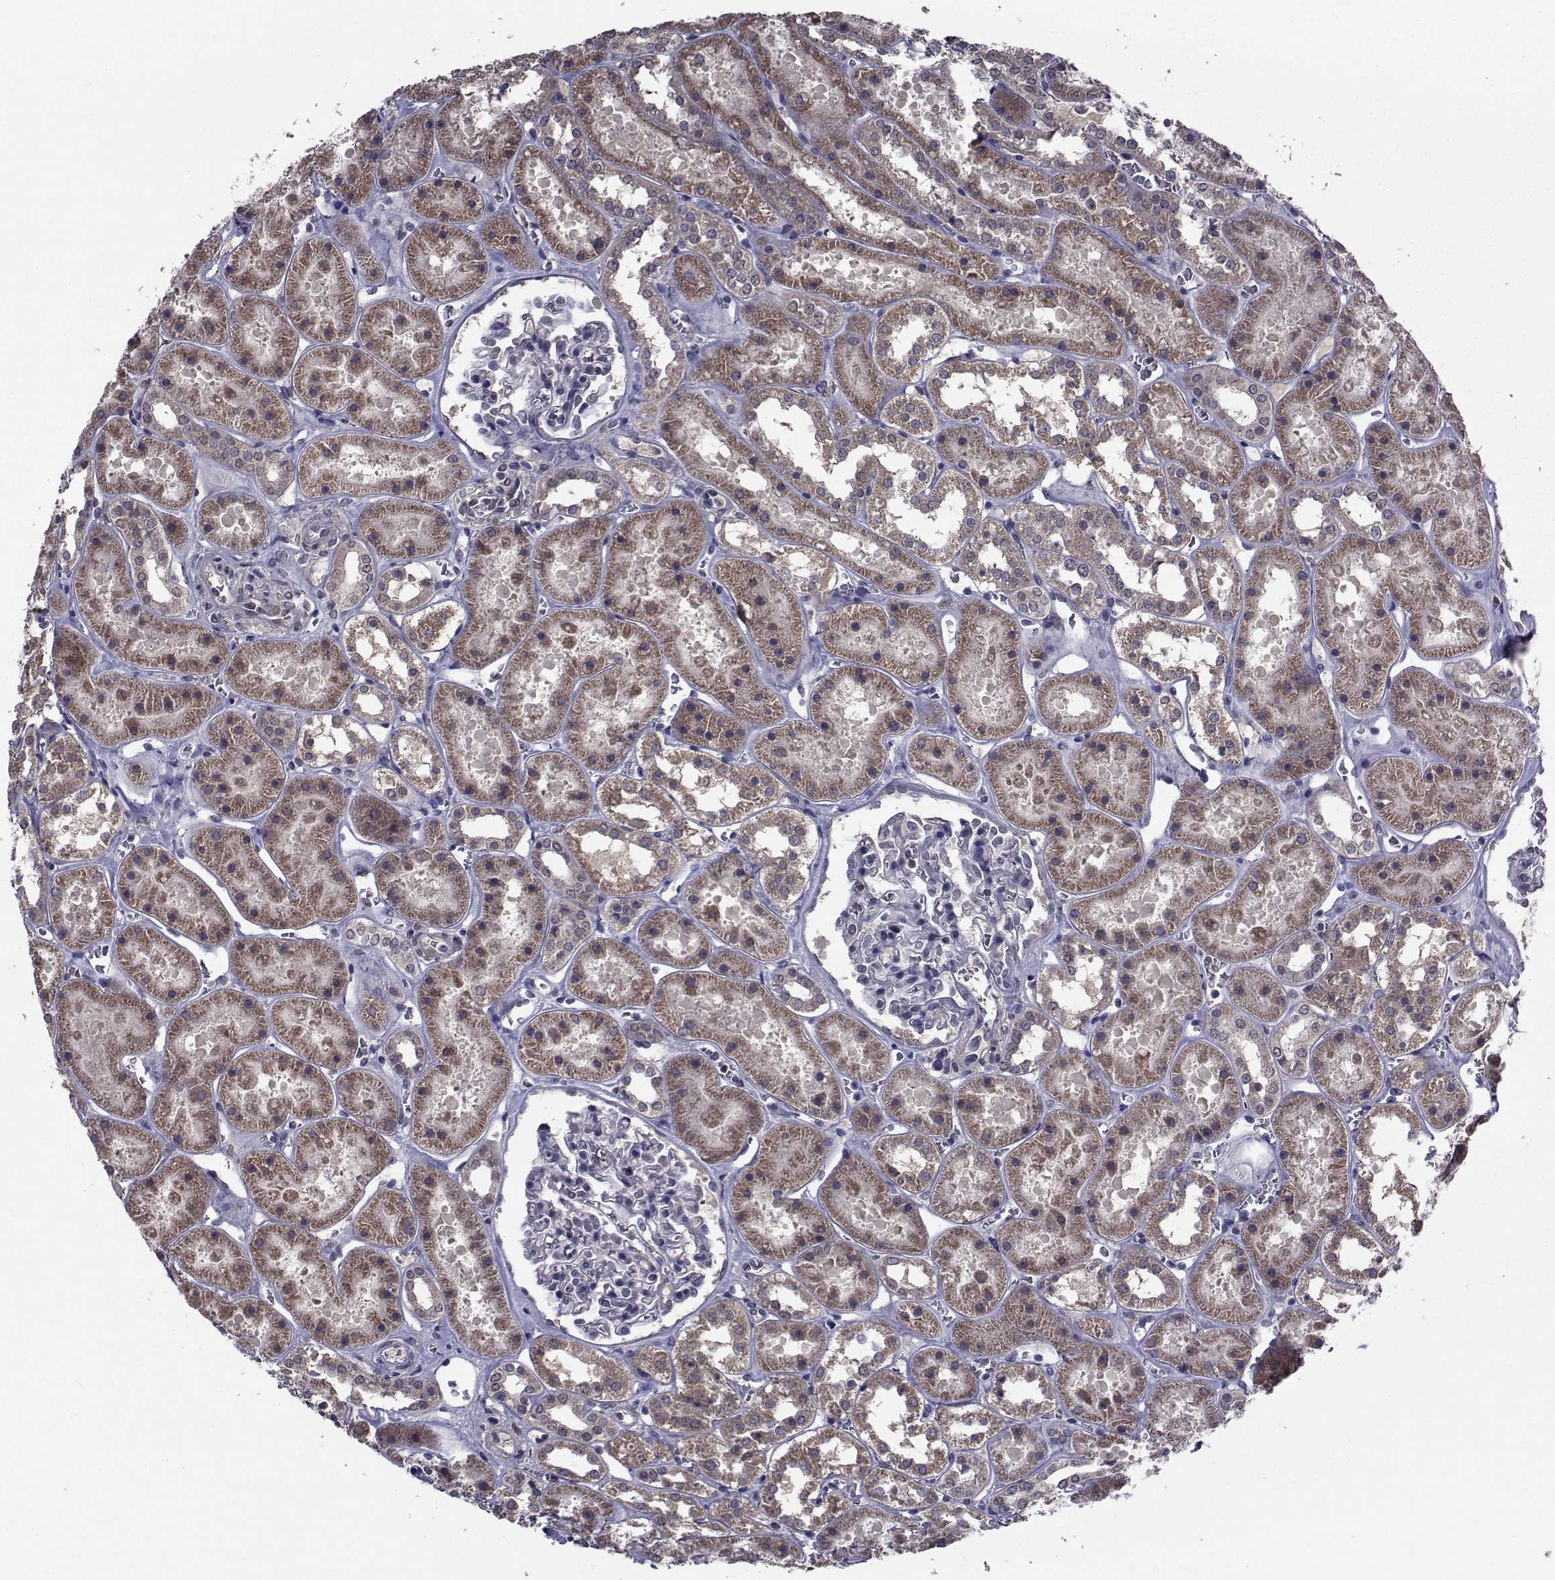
{"staining": {"intensity": "negative", "quantity": "none", "location": "none"}, "tissue": "kidney", "cell_type": "Cells in glomeruli", "image_type": "normal", "snomed": [{"axis": "morphology", "description": "Normal tissue, NOS"}, {"axis": "topography", "description": "Kidney"}], "caption": "The image demonstrates no significant staining in cells in glomeruli of kidney. The staining is performed using DAB brown chromogen with nuclei counter-stained in using hematoxylin.", "gene": "CYP2S1", "patient": {"sex": "female", "age": 41}}